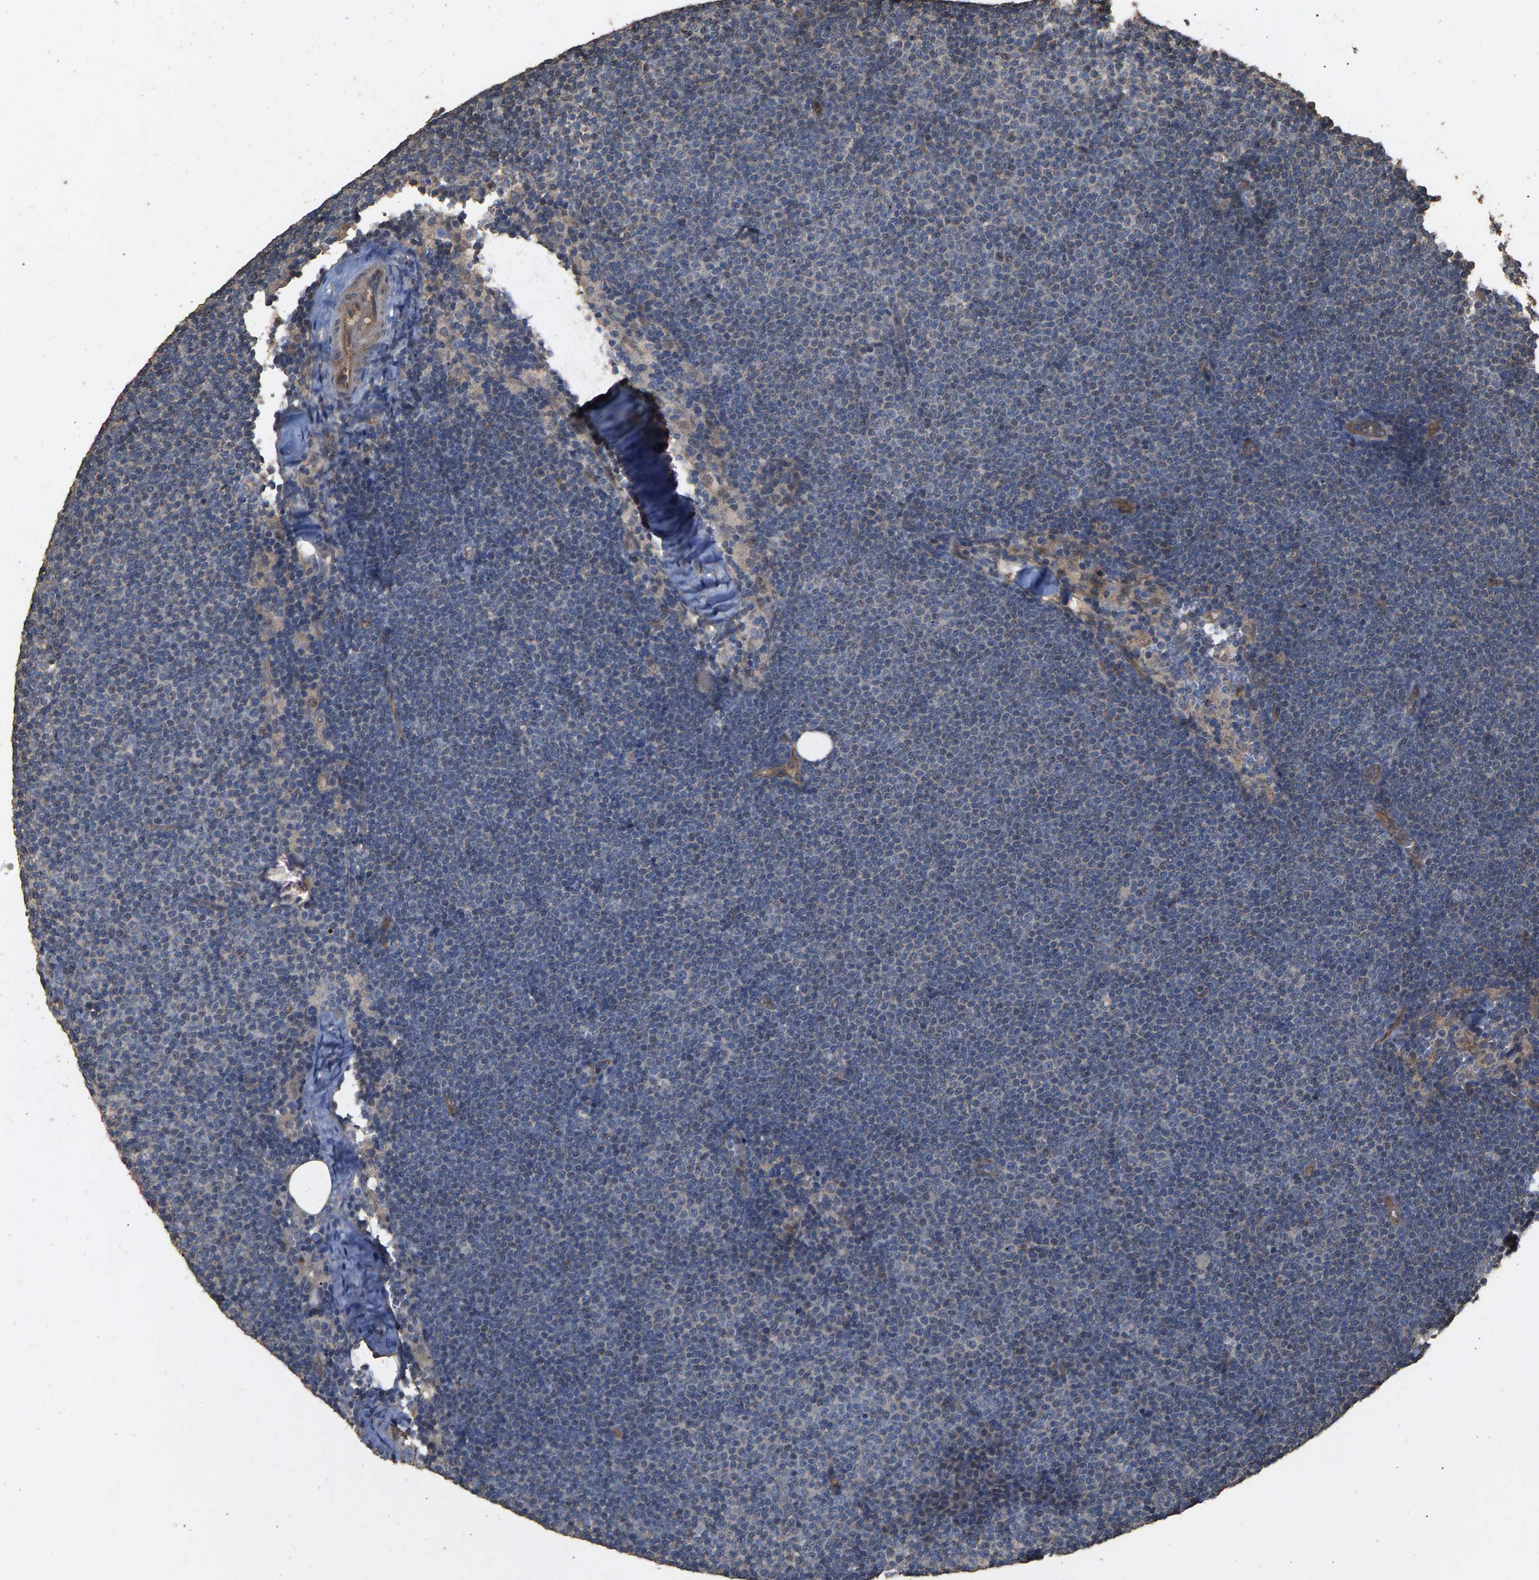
{"staining": {"intensity": "negative", "quantity": "none", "location": "none"}, "tissue": "lymphoma", "cell_type": "Tumor cells", "image_type": "cancer", "snomed": [{"axis": "morphology", "description": "Malignant lymphoma, non-Hodgkin's type, Low grade"}, {"axis": "topography", "description": "Lymph node"}], "caption": "Lymphoma stained for a protein using immunohistochemistry (IHC) reveals no expression tumor cells.", "gene": "HTRA3", "patient": {"sex": "female", "age": 53}}